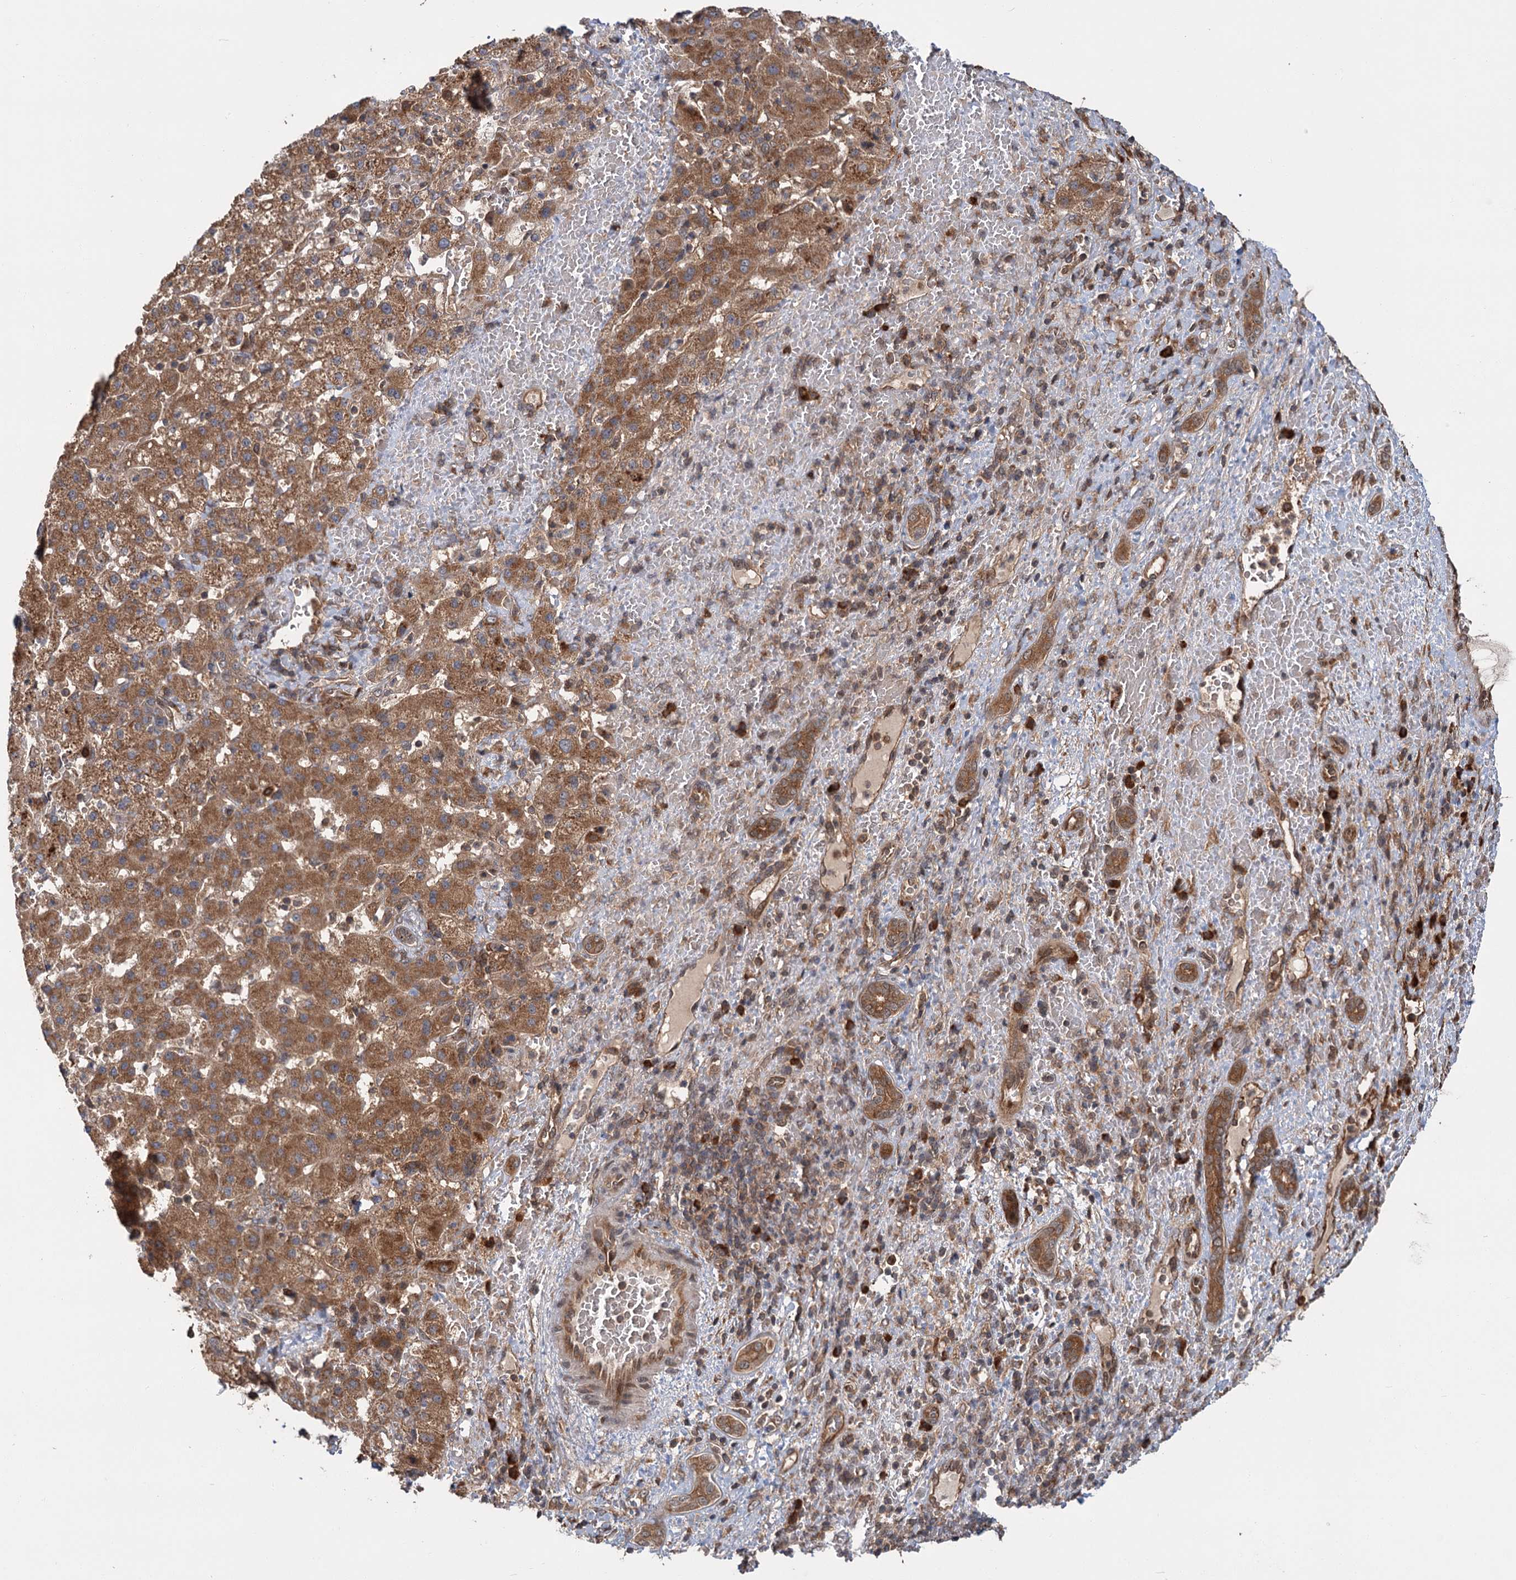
{"staining": {"intensity": "moderate", "quantity": ">75%", "location": "cytoplasmic/membranous"}, "tissue": "liver cancer", "cell_type": "Tumor cells", "image_type": "cancer", "snomed": [{"axis": "morphology", "description": "Normal tissue, NOS"}, {"axis": "morphology", "description": "Carcinoma, Hepatocellular, NOS"}, {"axis": "topography", "description": "Liver"}], "caption": "Liver cancer (hepatocellular carcinoma) stained for a protein (brown) shows moderate cytoplasmic/membranous positive staining in approximately >75% of tumor cells.", "gene": "KANSL2", "patient": {"sex": "male", "age": 57}}